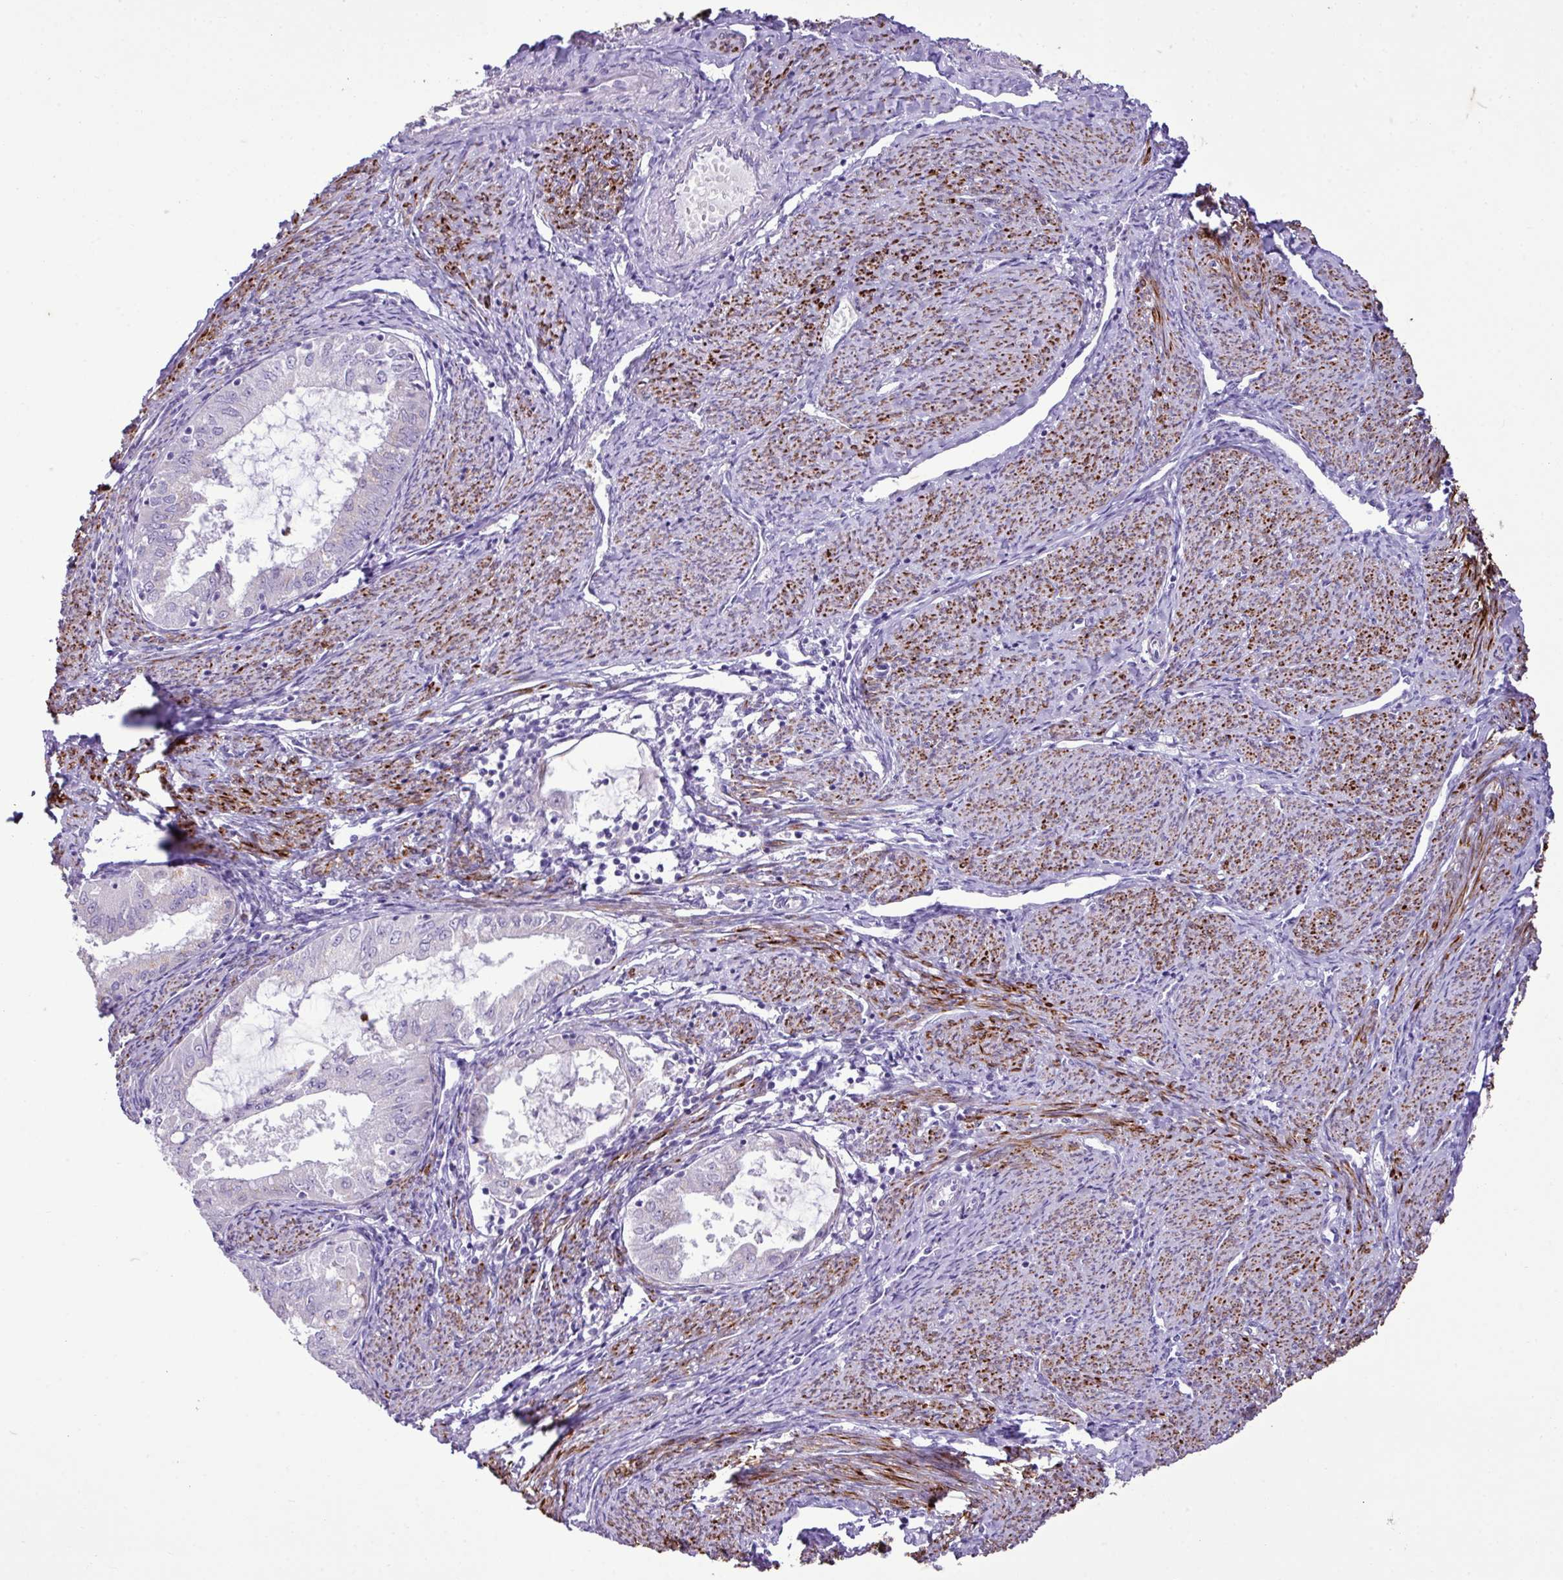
{"staining": {"intensity": "negative", "quantity": "none", "location": "none"}, "tissue": "endometrial cancer", "cell_type": "Tumor cells", "image_type": "cancer", "snomed": [{"axis": "morphology", "description": "Adenocarcinoma, NOS"}, {"axis": "topography", "description": "Endometrium"}], "caption": "The immunohistochemistry histopathology image has no significant positivity in tumor cells of adenocarcinoma (endometrial) tissue.", "gene": "ZSCAN5A", "patient": {"sex": "female", "age": 70}}